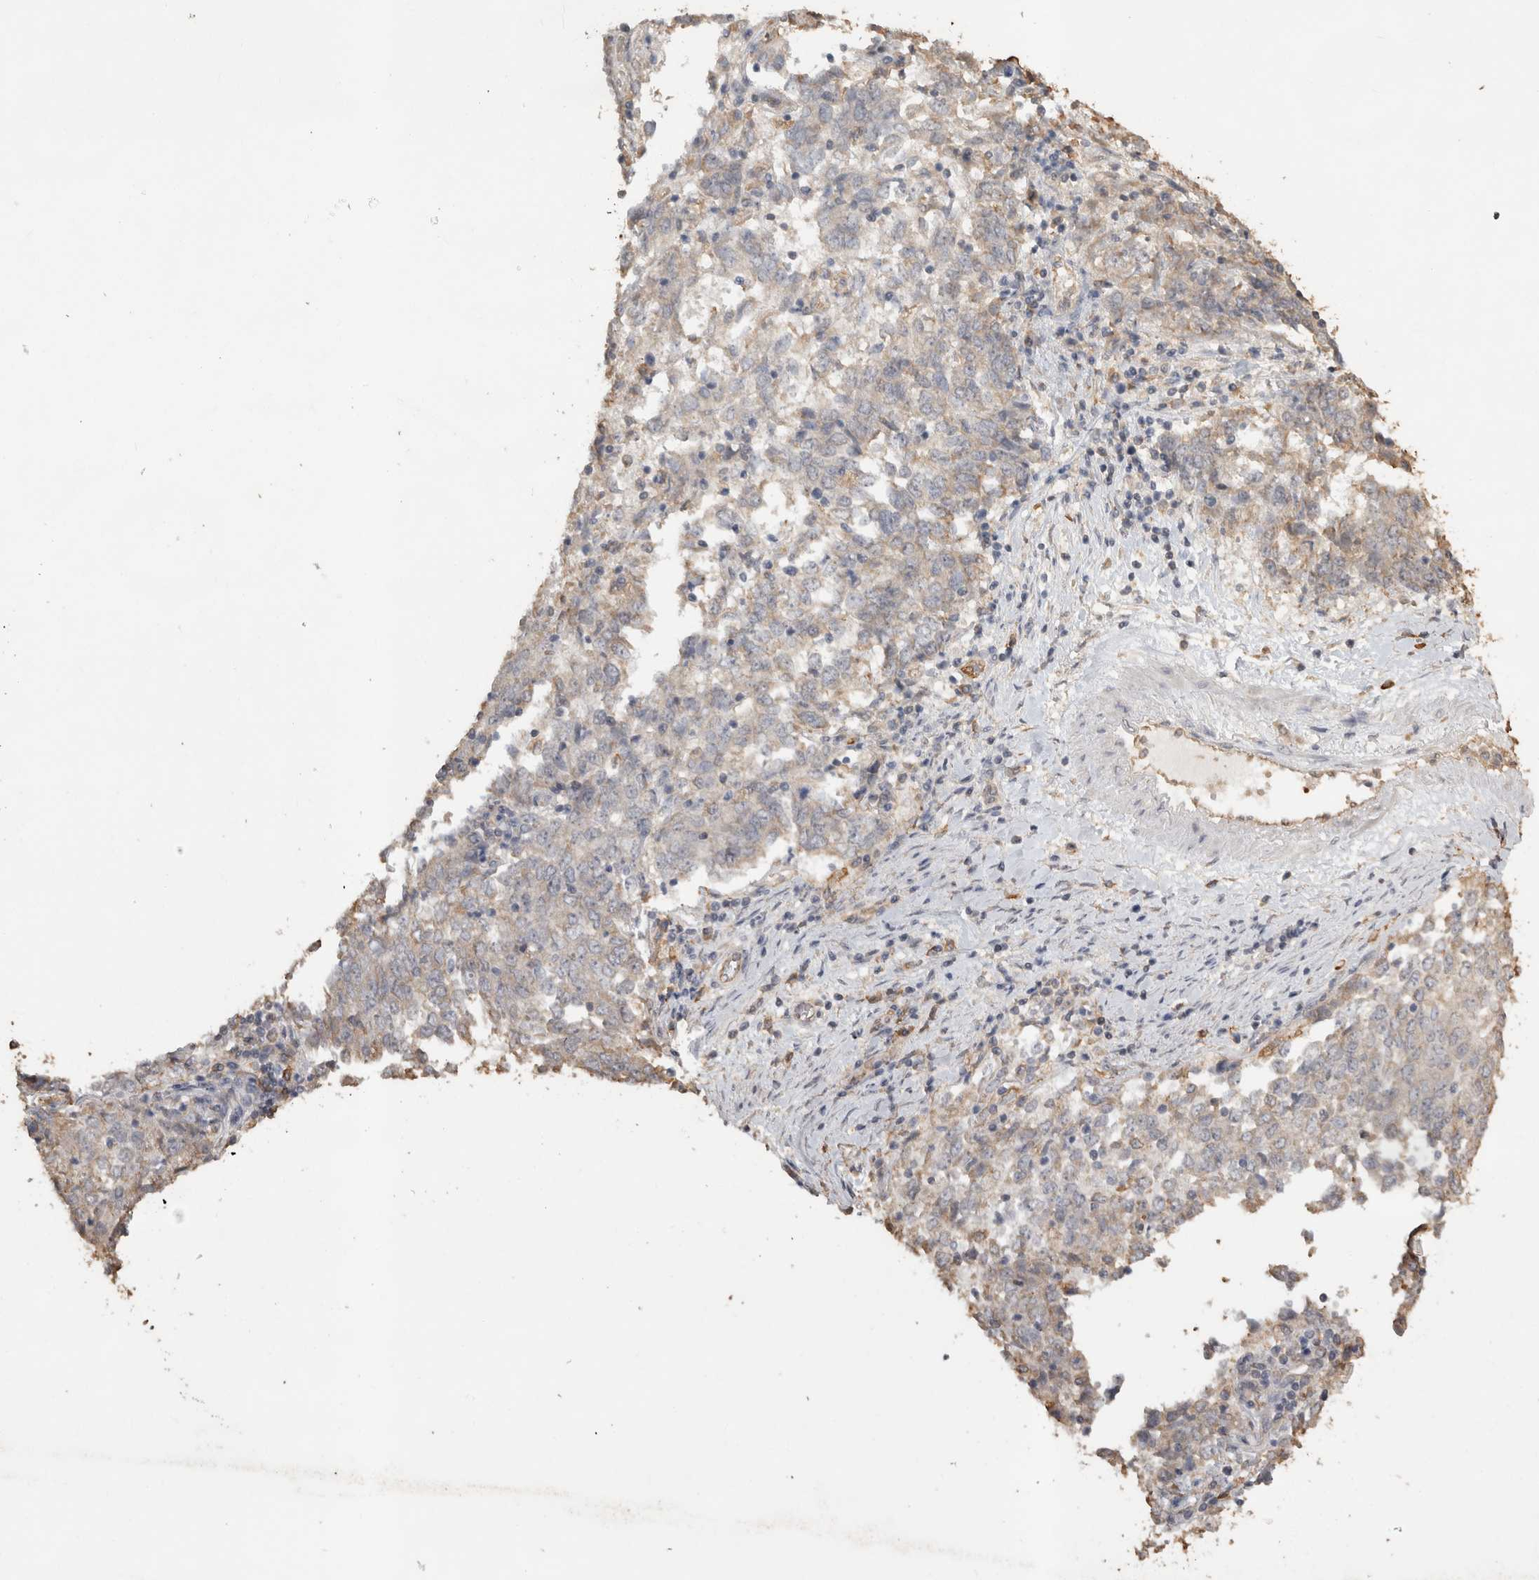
{"staining": {"intensity": "weak", "quantity": "<25%", "location": "cytoplasmic/membranous"}, "tissue": "endometrial cancer", "cell_type": "Tumor cells", "image_type": "cancer", "snomed": [{"axis": "morphology", "description": "Adenocarcinoma, NOS"}, {"axis": "topography", "description": "Endometrium"}], "caption": "Tumor cells are negative for protein expression in human endometrial cancer (adenocarcinoma). The staining is performed using DAB brown chromogen with nuclei counter-stained in using hematoxylin.", "gene": "REPS2", "patient": {"sex": "female", "age": 80}}